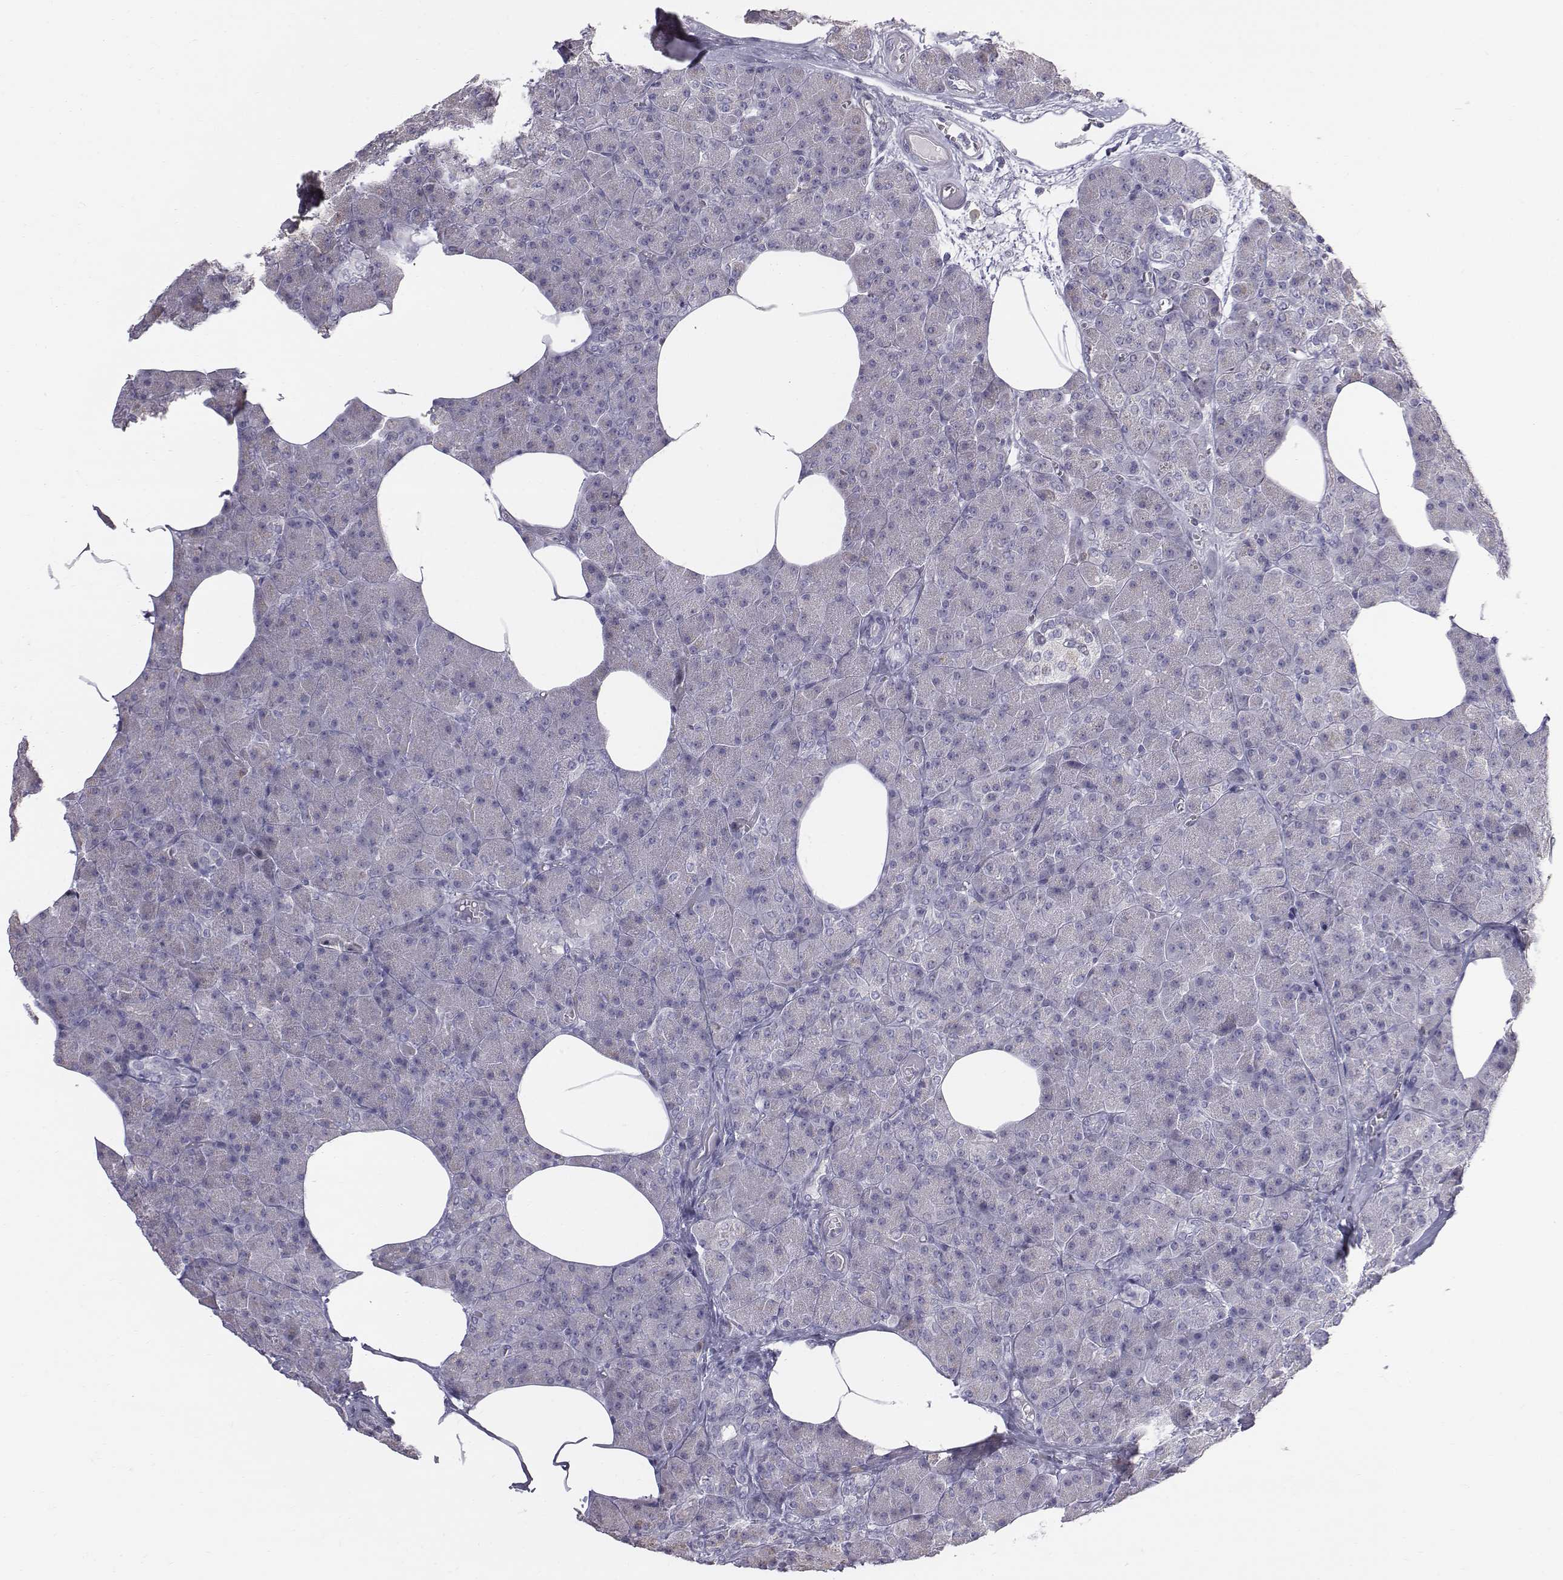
{"staining": {"intensity": "negative", "quantity": "none", "location": "none"}, "tissue": "pancreas", "cell_type": "Exocrine glandular cells", "image_type": "normal", "snomed": [{"axis": "morphology", "description": "Normal tissue, NOS"}, {"axis": "topography", "description": "Pancreas"}], "caption": "This is an immunohistochemistry histopathology image of benign human pancreas. There is no positivity in exocrine glandular cells.", "gene": "C6orf58", "patient": {"sex": "female", "age": 45}}